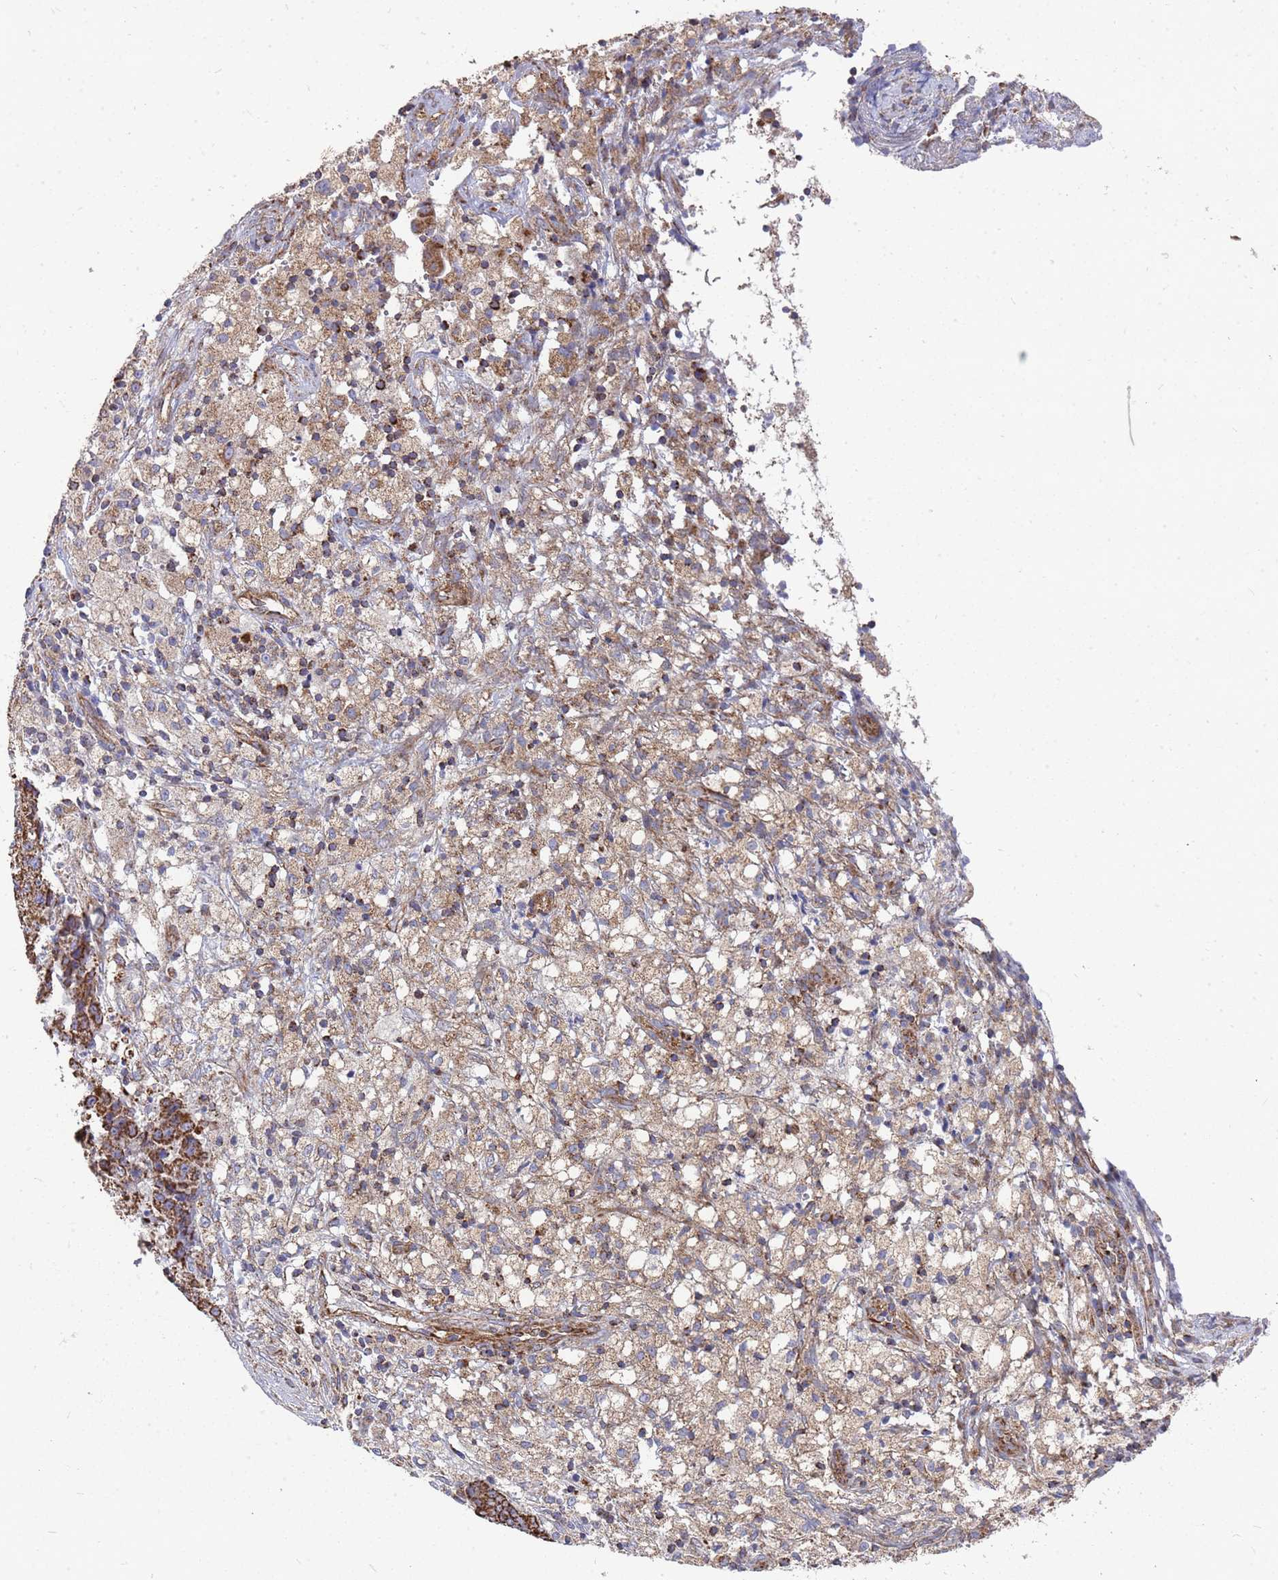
{"staining": {"intensity": "strong", "quantity": ">75%", "location": "cytoplasmic/membranous"}, "tissue": "ovarian cancer", "cell_type": "Tumor cells", "image_type": "cancer", "snomed": [{"axis": "morphology", "description": "Carcinoma, endometroid"}, {"axis": "topography", "description": "Ovary"}], "caption": "Human ovarian cancer stained with a protein marker displays strong staining in tumor cells.", "gene": "WDFY3", "patient": {"sex": "female", "age": 42}}